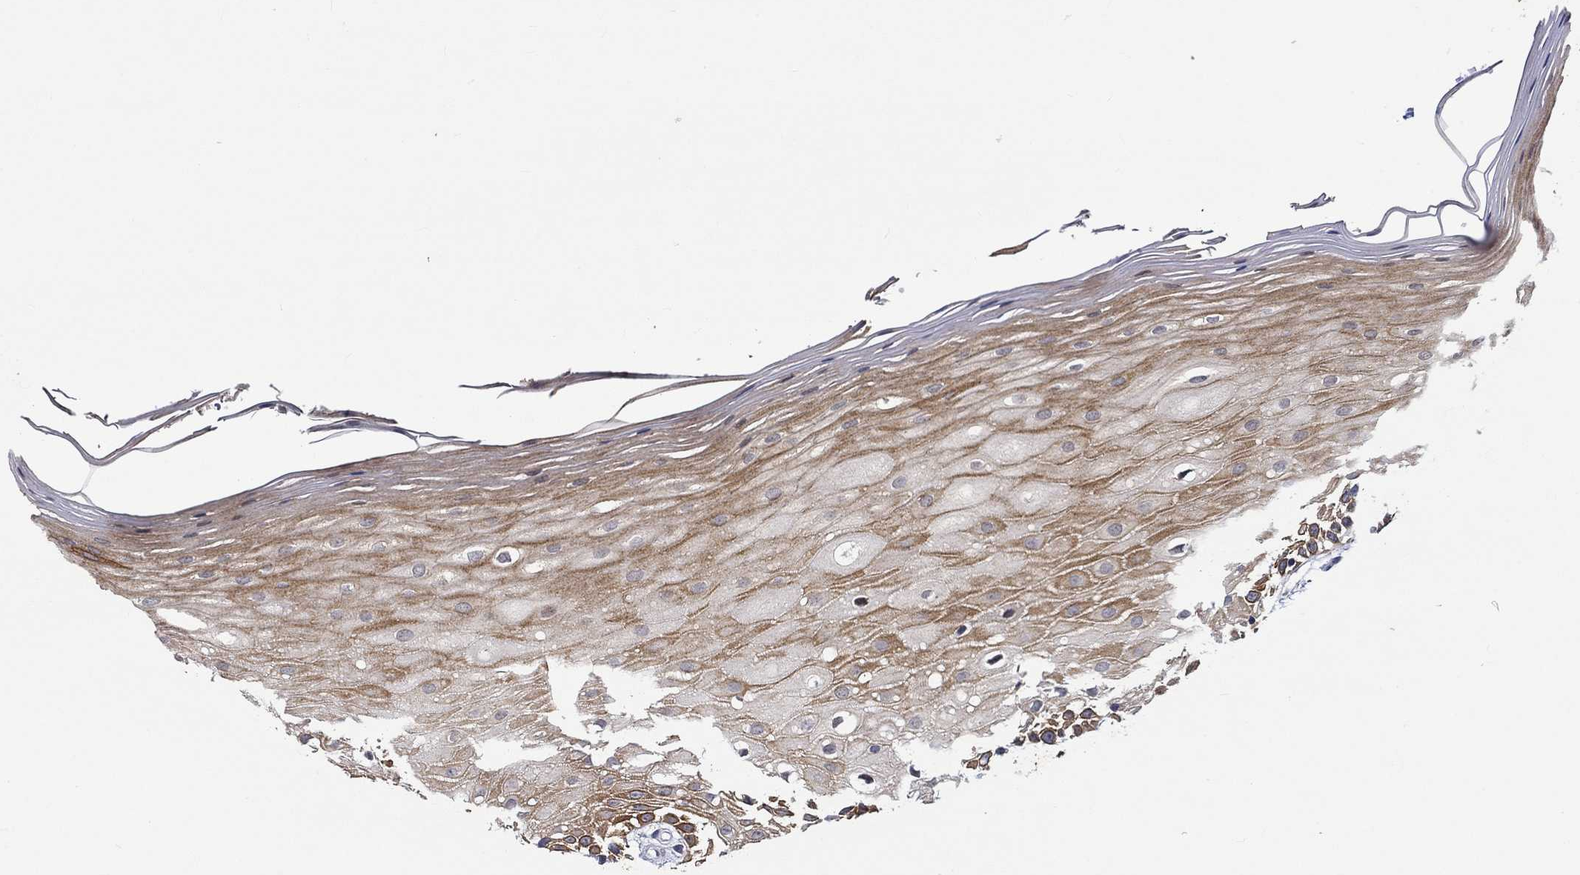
{"staining": {"intensity": "strong", "quantity": "25%-75%", "location": "cytoplasmic/membranous"}, "tissue": "oral mucosa", "cell_type": "Squamous epithelial cells", "image_type": "normal", "snomed": [{"axis": "morphology", "description": "Normal tissue, NOS"}, {"axis": "morphology", "description": "Squamous cell carcinoma, NOS"}, {"axis": "topography", "description": "Oral tissue"}, {"axis": "topography", "description": "Head-Neck"}], "caption": "Protein staining of normal oral mucosa demonstrates strong cytoplasmic/membranous staining in about 25%-75% of squamous epithelial cells.", "gene": "DDX3Y", "patient": {"sex": "female", "age": 75}}